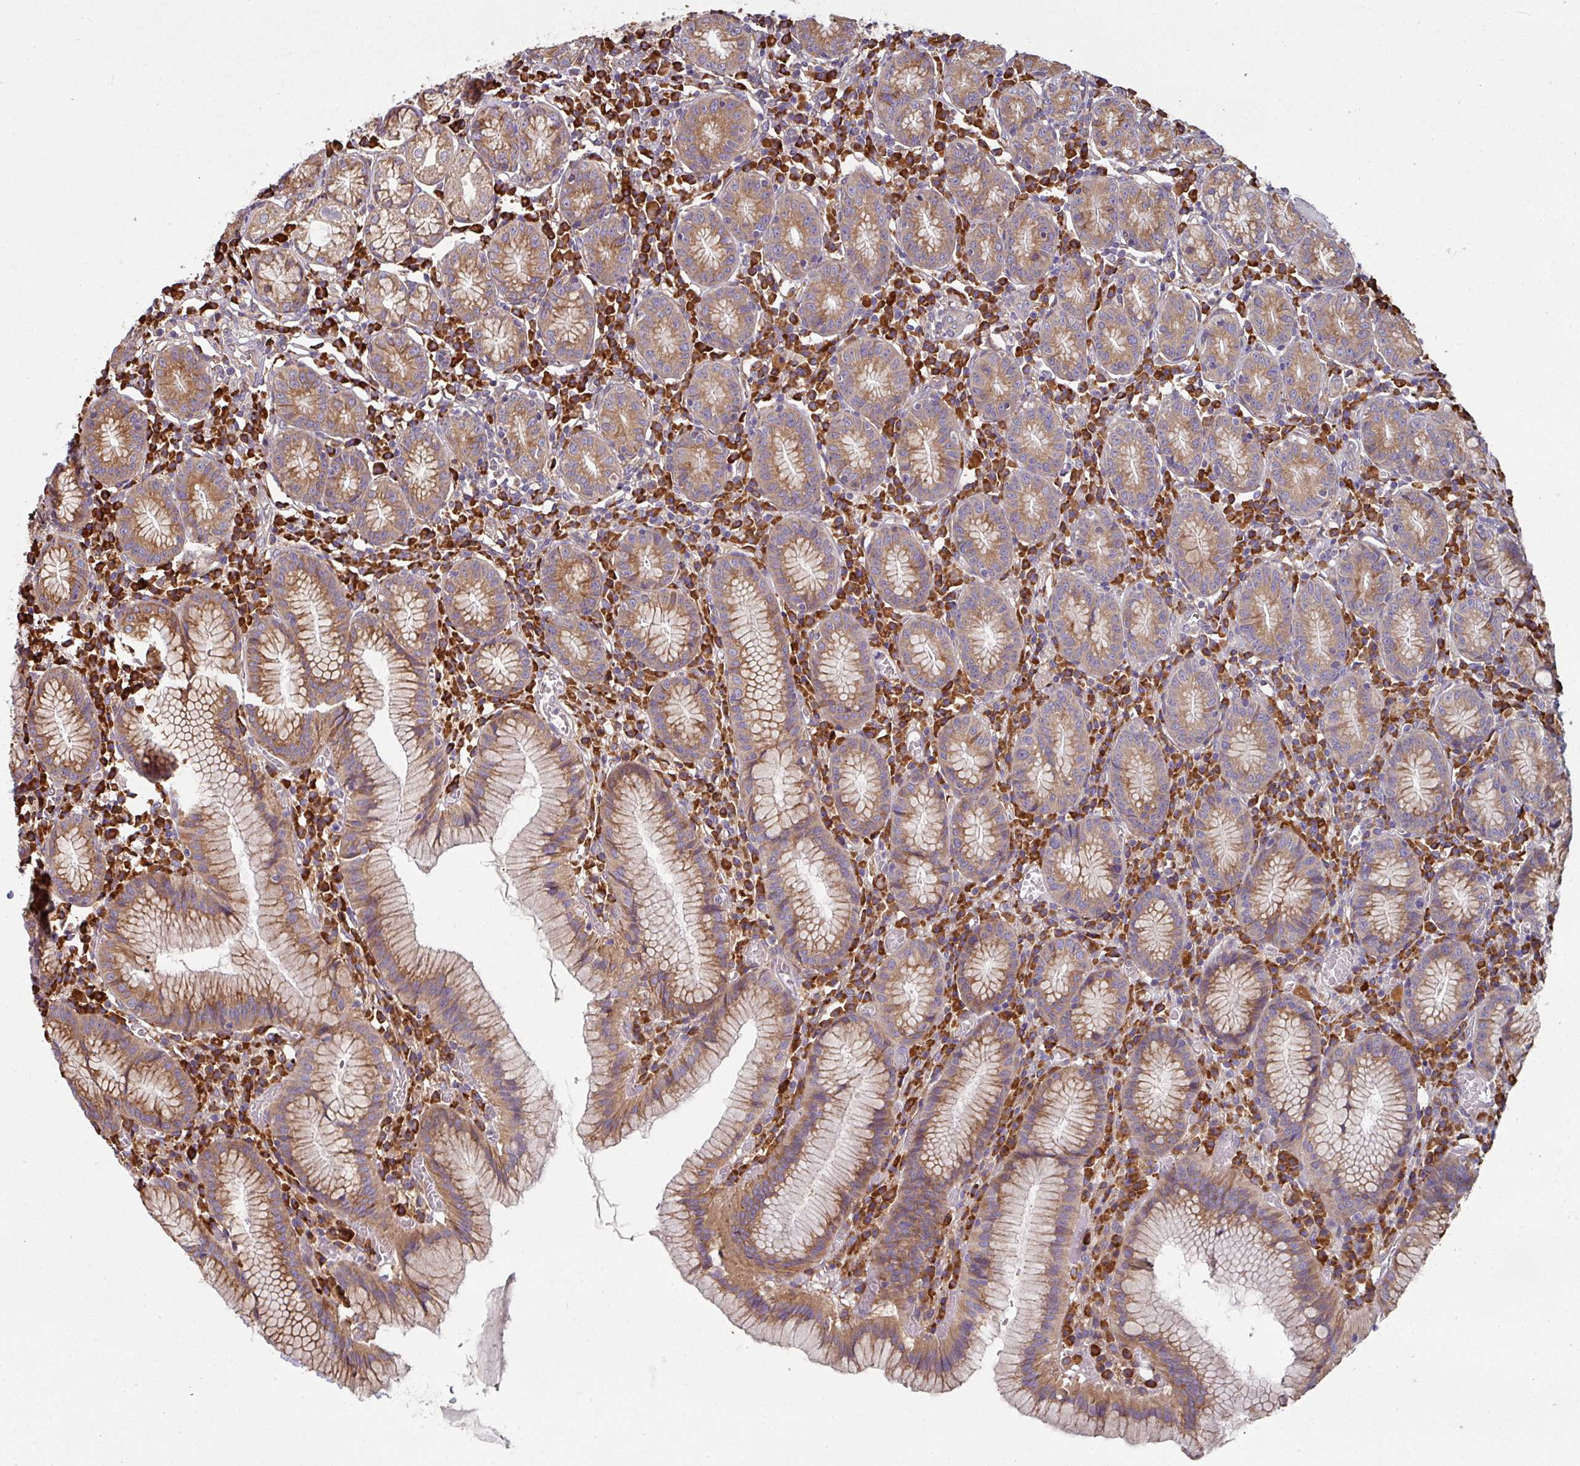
{"staining": {"intensity": "moderate", "quantity": ">75%", "location": "cytoplasmic/membranous"}, "tissue": "stomach", "cell_type": "Glandular cells", "image_type": "normal", "snomed": [{"axis": "morphology", "description": "Normal tissue, NOS"}, {"axis": "topography", "description": "Stomach"}], "caption": "Immunohistochemistry (IHC) histopathology image of benign human stomach stained for a protein (brown), which exhibits medium levels of moderate cytoplasmic/membranous expression in about >75% of glandular cells.", "gene": "FAT4", "patient": {"sex": "male", "age": 55}}